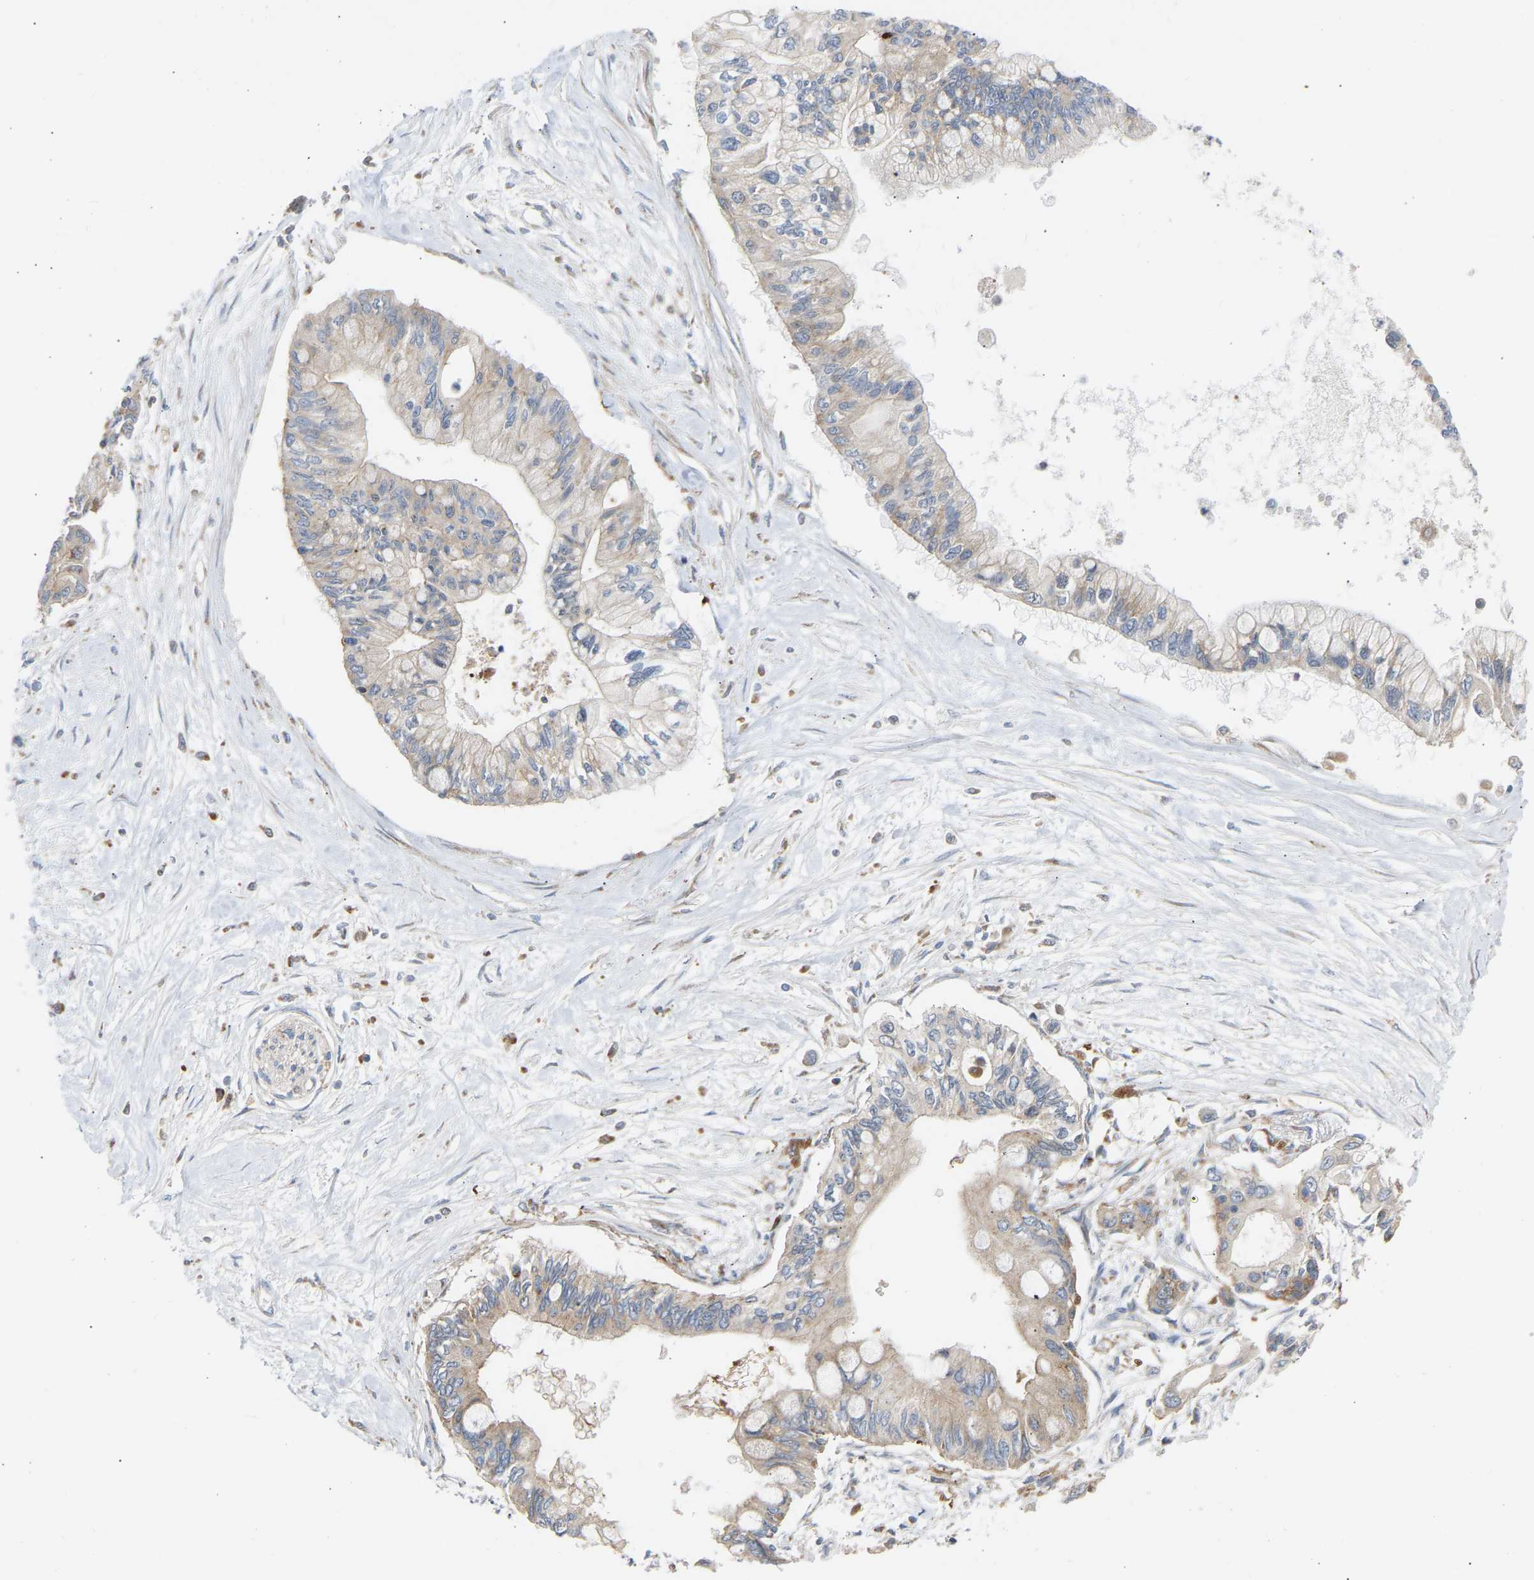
{"staining": {"intensity": "weak", "quantity": ">75%", "location": "cytoplasmic/membranous"}, "tissue": "pancreatic cancer", "cell_type": "Tumor cells", "image_type": "cancer", "snomed": [{"axis": "morphology", "description": "Adenocarcinoma, NOS"}, {"axis": "topography", "description": "Pancreas"}], "caption": "Immunohistochemistry (IHC) of human pancreatic cancer exhibits low levels of weak cytoplasmic/membranous expression in about >75% of tumor cells. (DAB IHC, brown staining for protein, blue staining for nuclei).", "gene": "GCN1", "patient": {"sex": "female", "age": 77}}